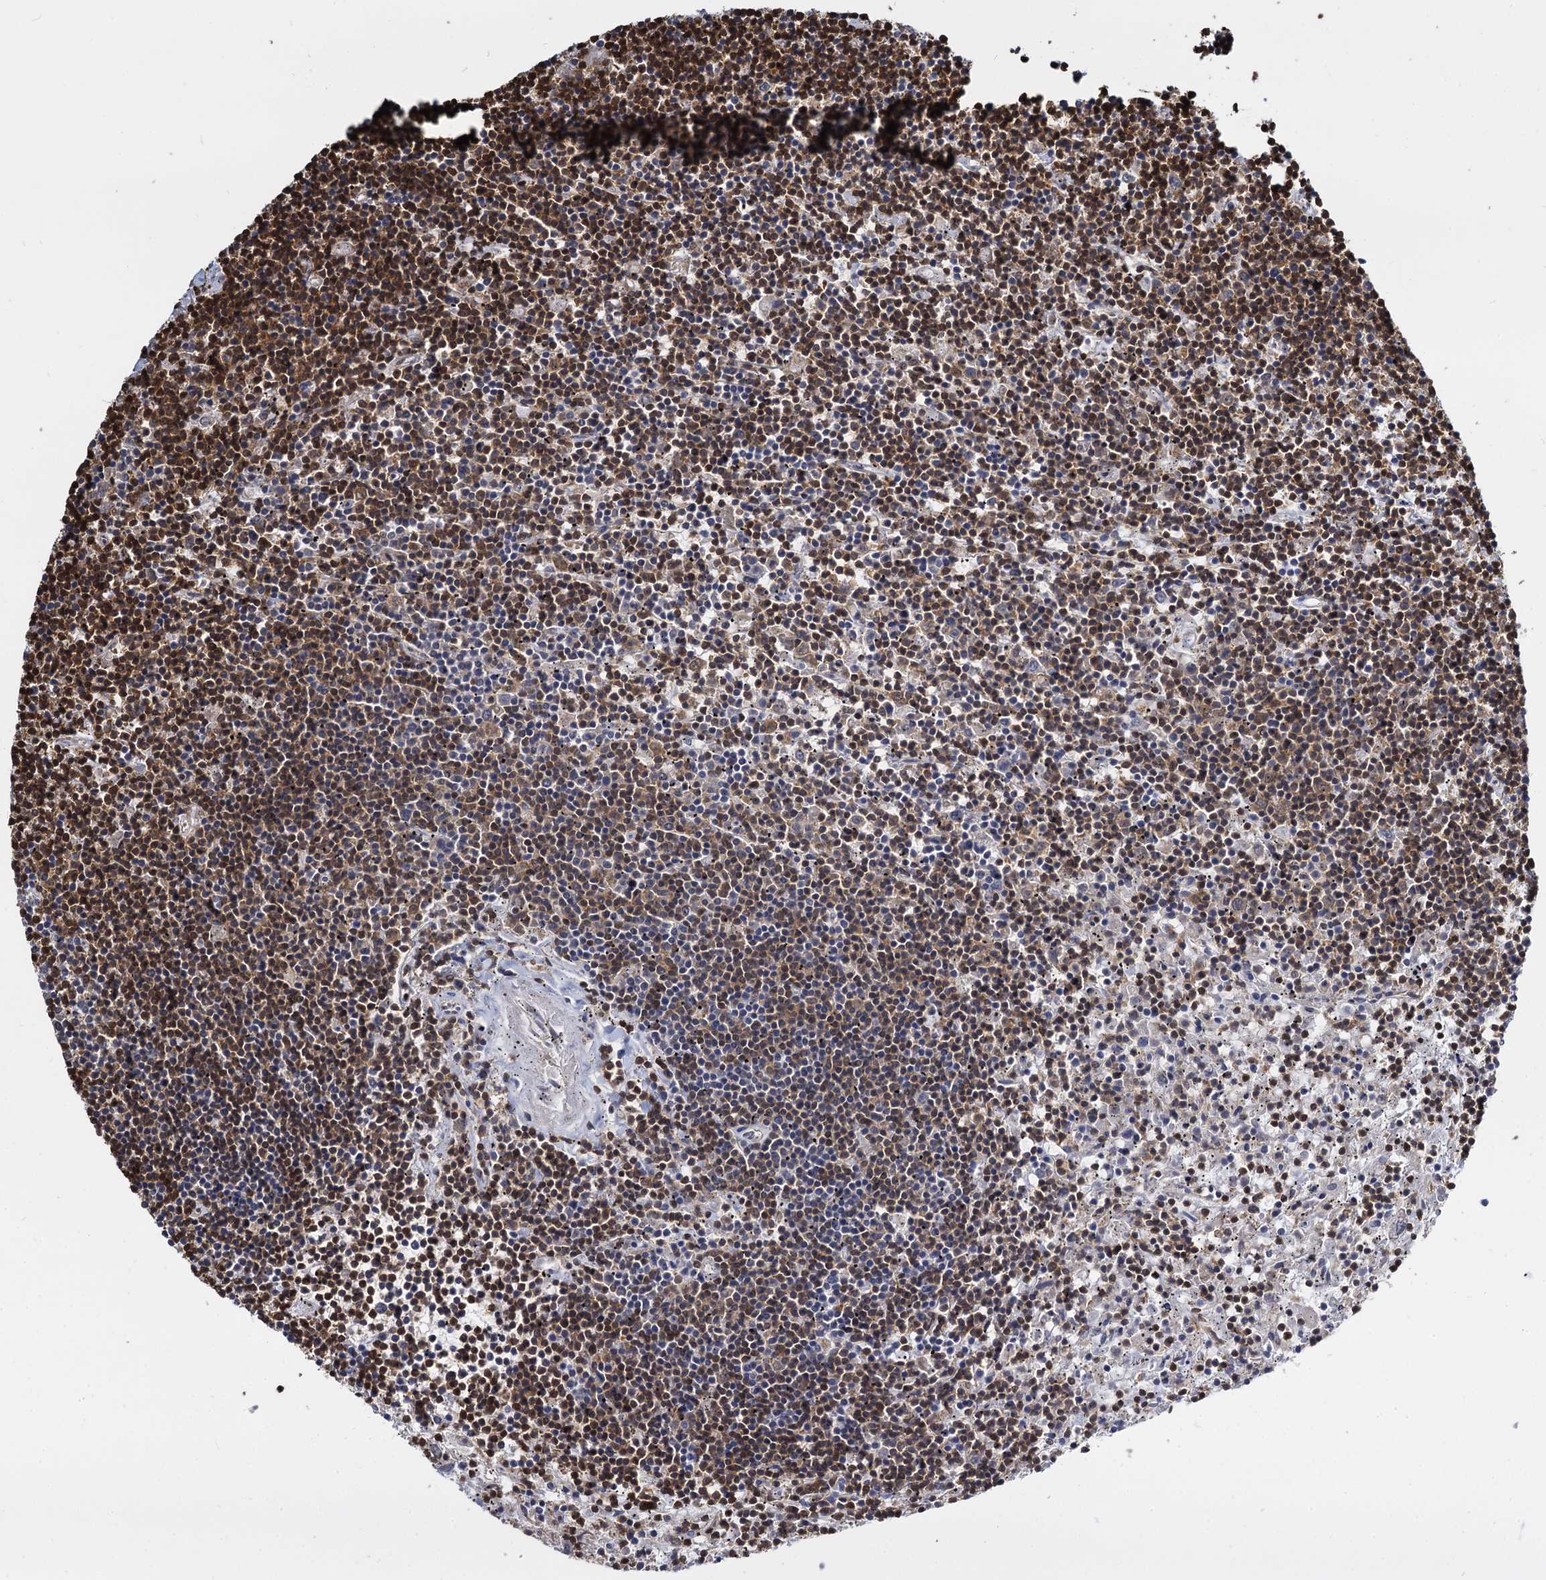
{"staining": {"intensity": "moderate", "quantity": ">75%", "location": "nuclear"}, "tissue": "lymphoma", "cell_type": "Tumor cells", "image_type": "cancer", "snomed": [{"axis": "morphology", "description": "Malignant lymphoma, non-Hodgkin's type, Low grade"}, {"axis": "topography", "description": "Spleen"}], "caption": "A histopathology image showing moderate nuclear staining in about >75% of tumor cells in lymphoma, as visualized by brown immunohistochemical staining.", "gene": "DCPS", "patient": {"sex": "male", "age": 76}}